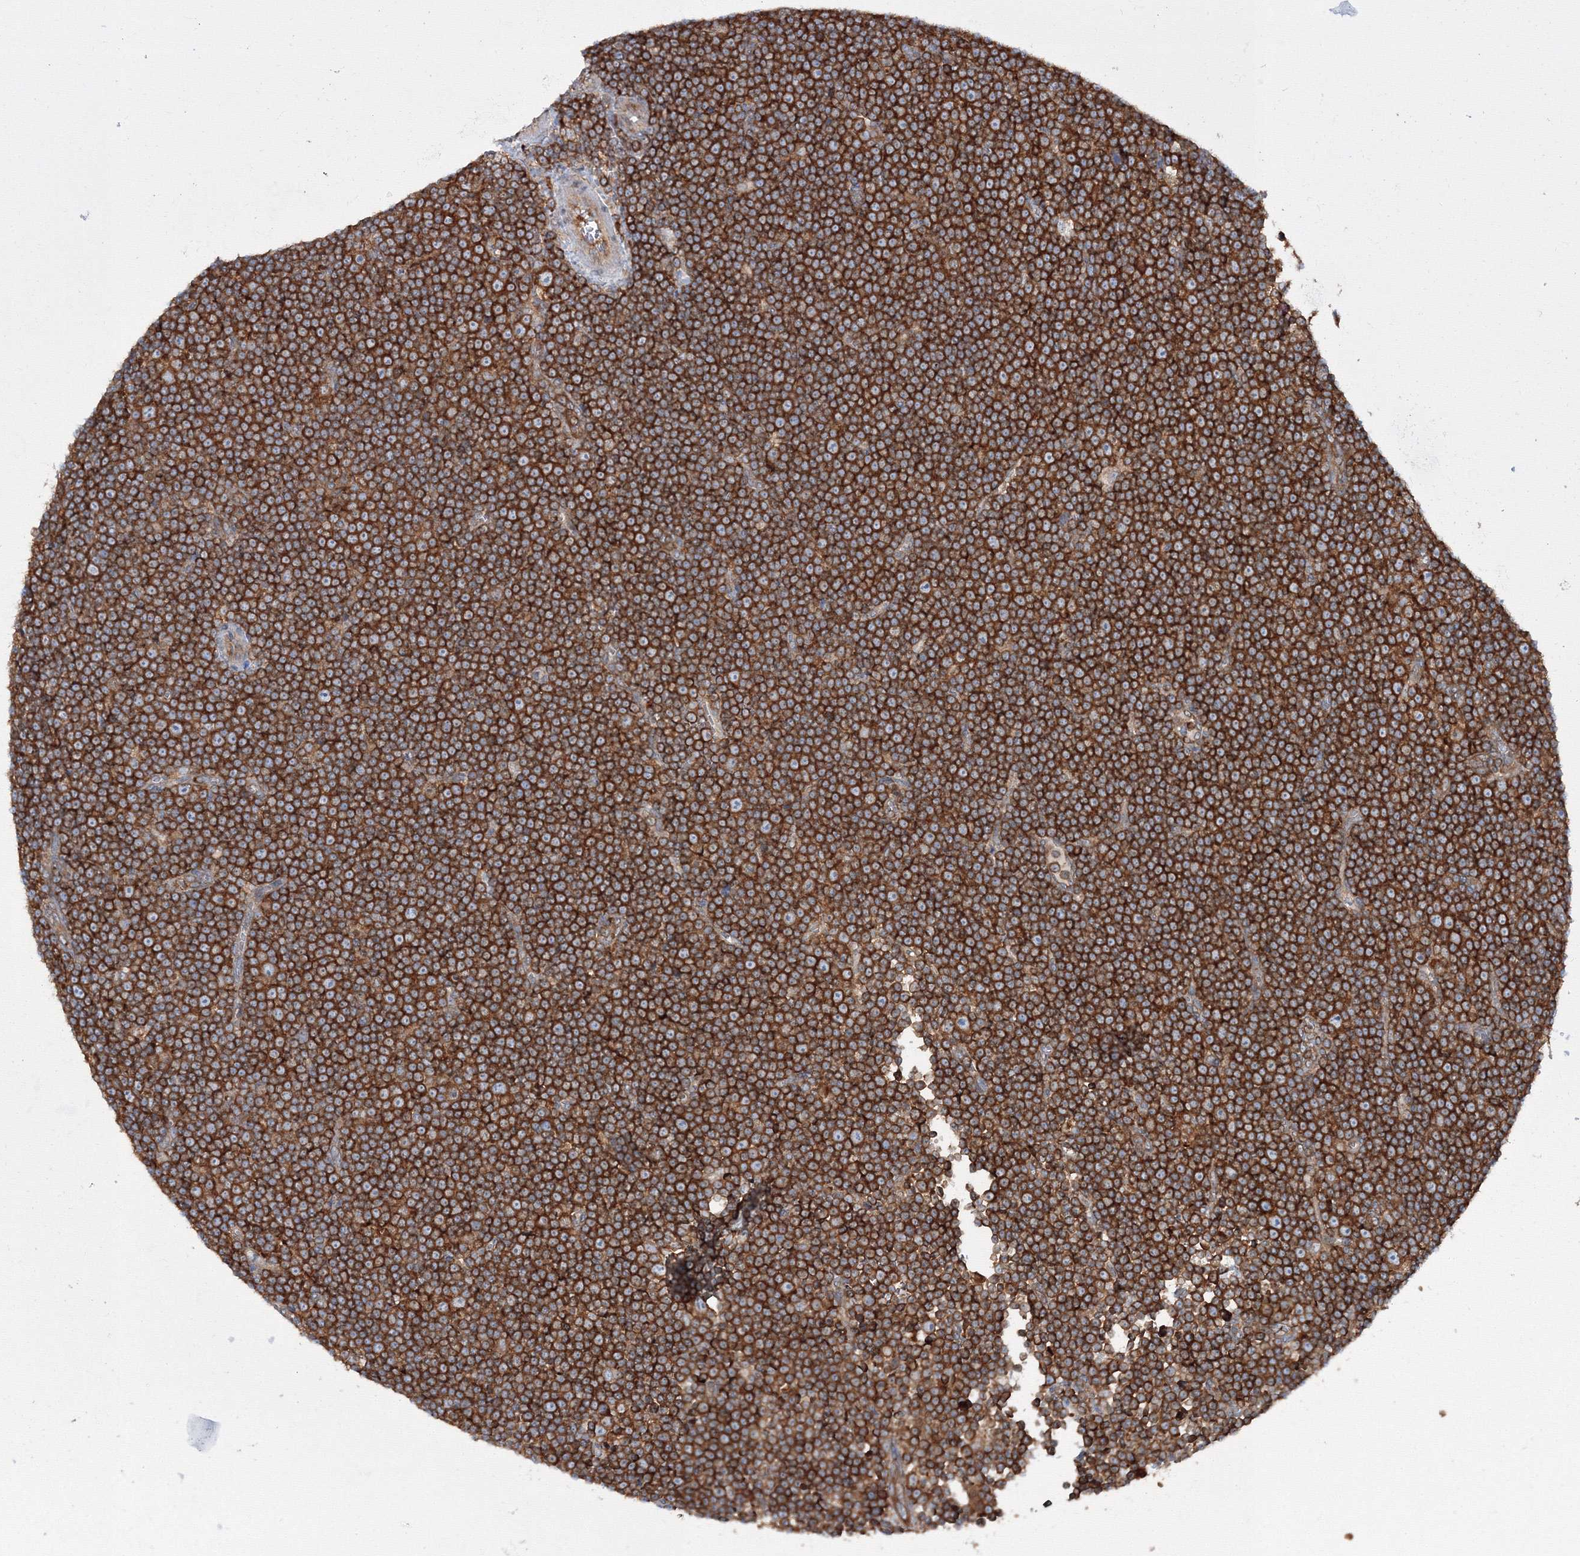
{"staining": {"intensity": "strong", "quantity": ">75%", "location": "cytoplasmic/membranous"}, "tissue": "lymphoma", "cell_type": "Tumor cells", "image_type": "cancer", "snomed": [{"axis": "morphology", "description": "Malignant lymphoma, non-Hodgkin's type, Low grade"}, {"axis": "topography", "description": "Lymph node"}], "caption": "Low-grade malignant lymphoma, non-Hodgkin's type stained for a protein (brown) displays strong cytoplasmic/membranous positive positivity in approximately >75% of tumor cells.", "gene": "HARS1", "patient": {"sex": "female", "age": 67}}